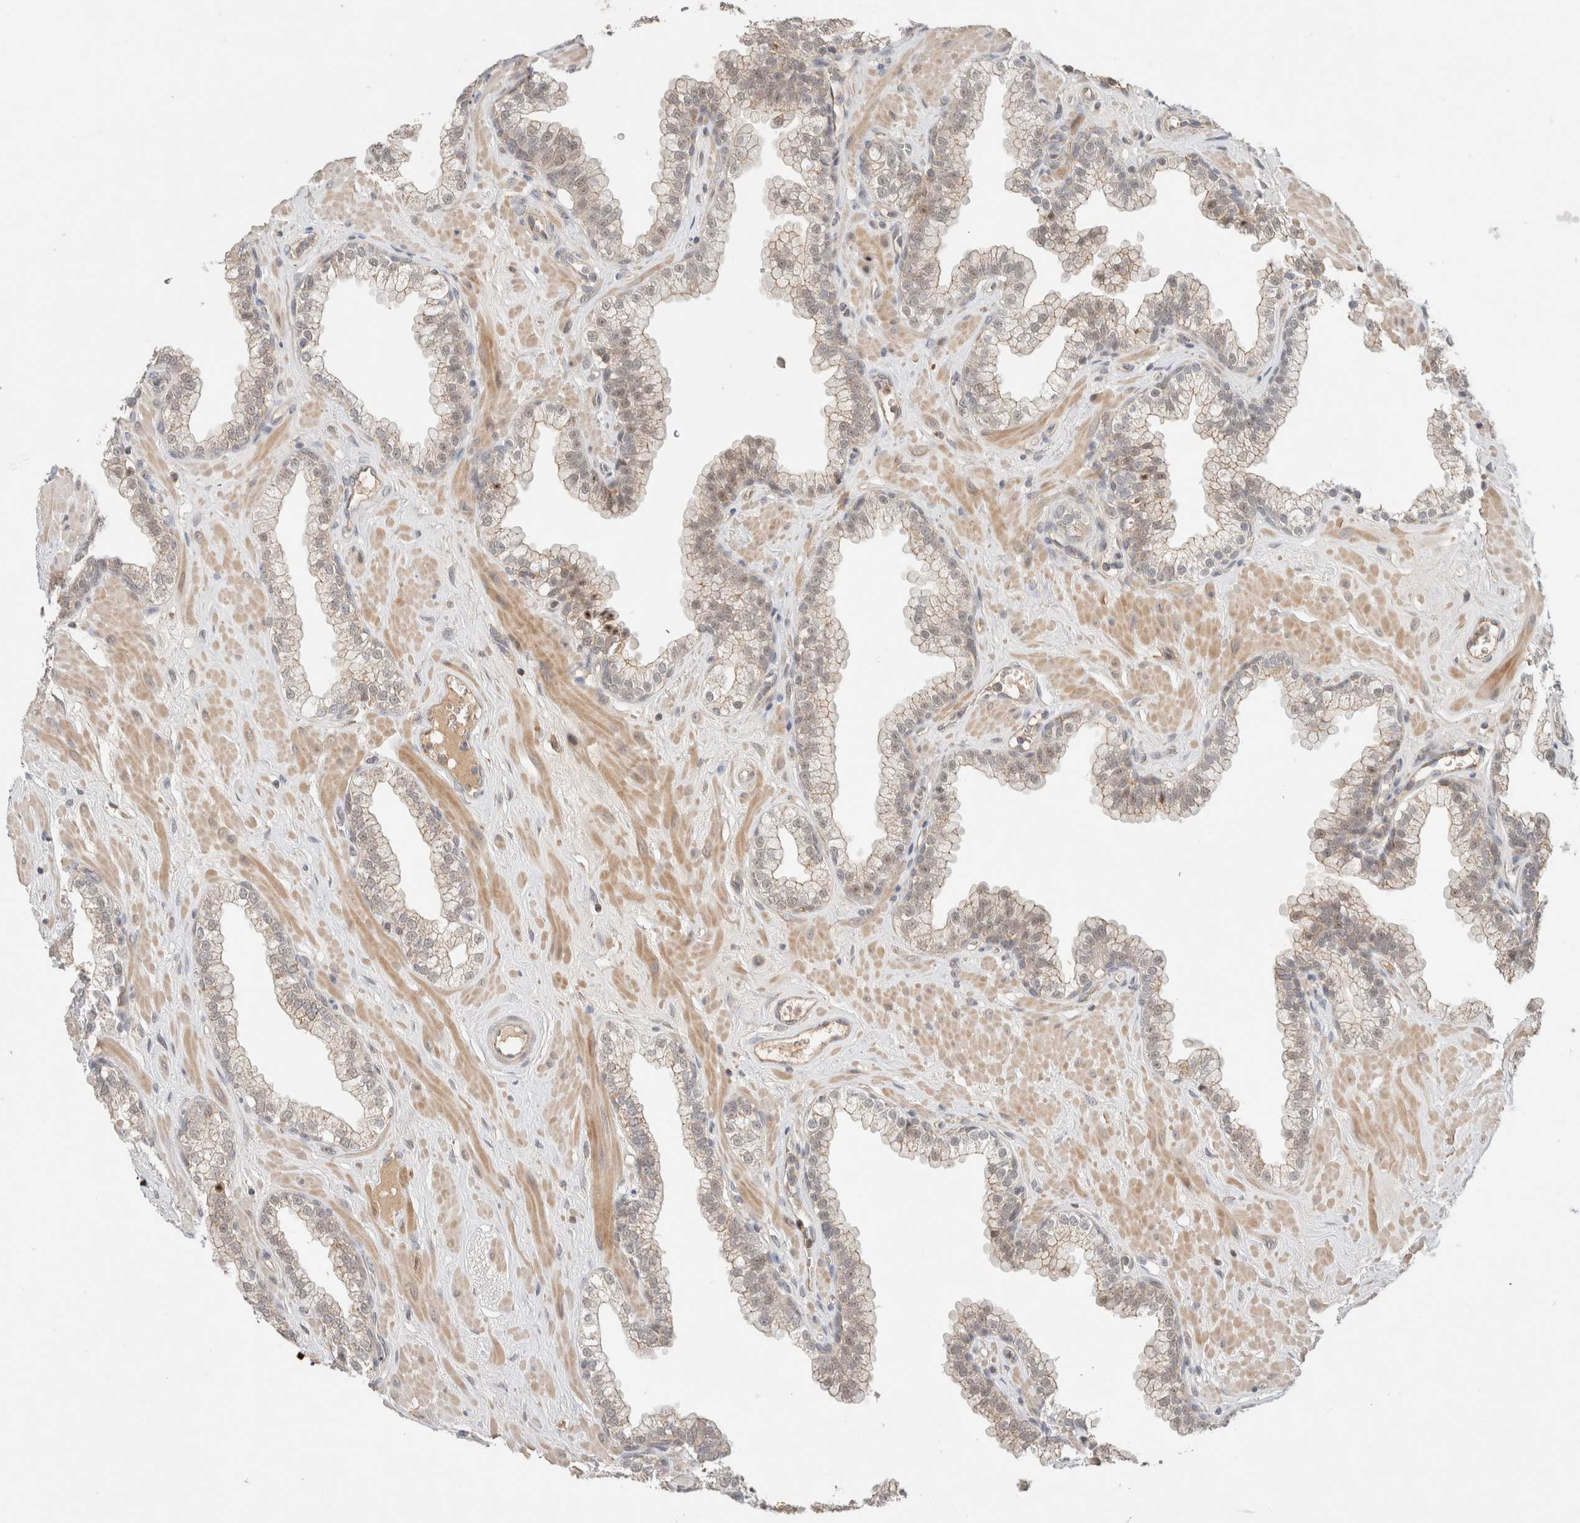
{"staining": {"intensity": "weak", "quantity": "<25%", "location": "cytoplasmic/membranous"}, "tissue": "prostate", "cell_type": "Glandular cells", "image_type": "normal", "snomed": [{"axis": "morphology", "description": "Normal tissue, NOS"}, {"axis": "morphology", "description": "Urothelial carcinoma, Low grade"}, {"axis": "topography", "description": "Urinary bladder"}, {"axis": "topography", "description": "Prostate"}], "caption": "The IHC micrograph has no significant expression in glandular cells of prostate.", "gene": "MRM3", "patient": {"sex": "male", "age": 60}}